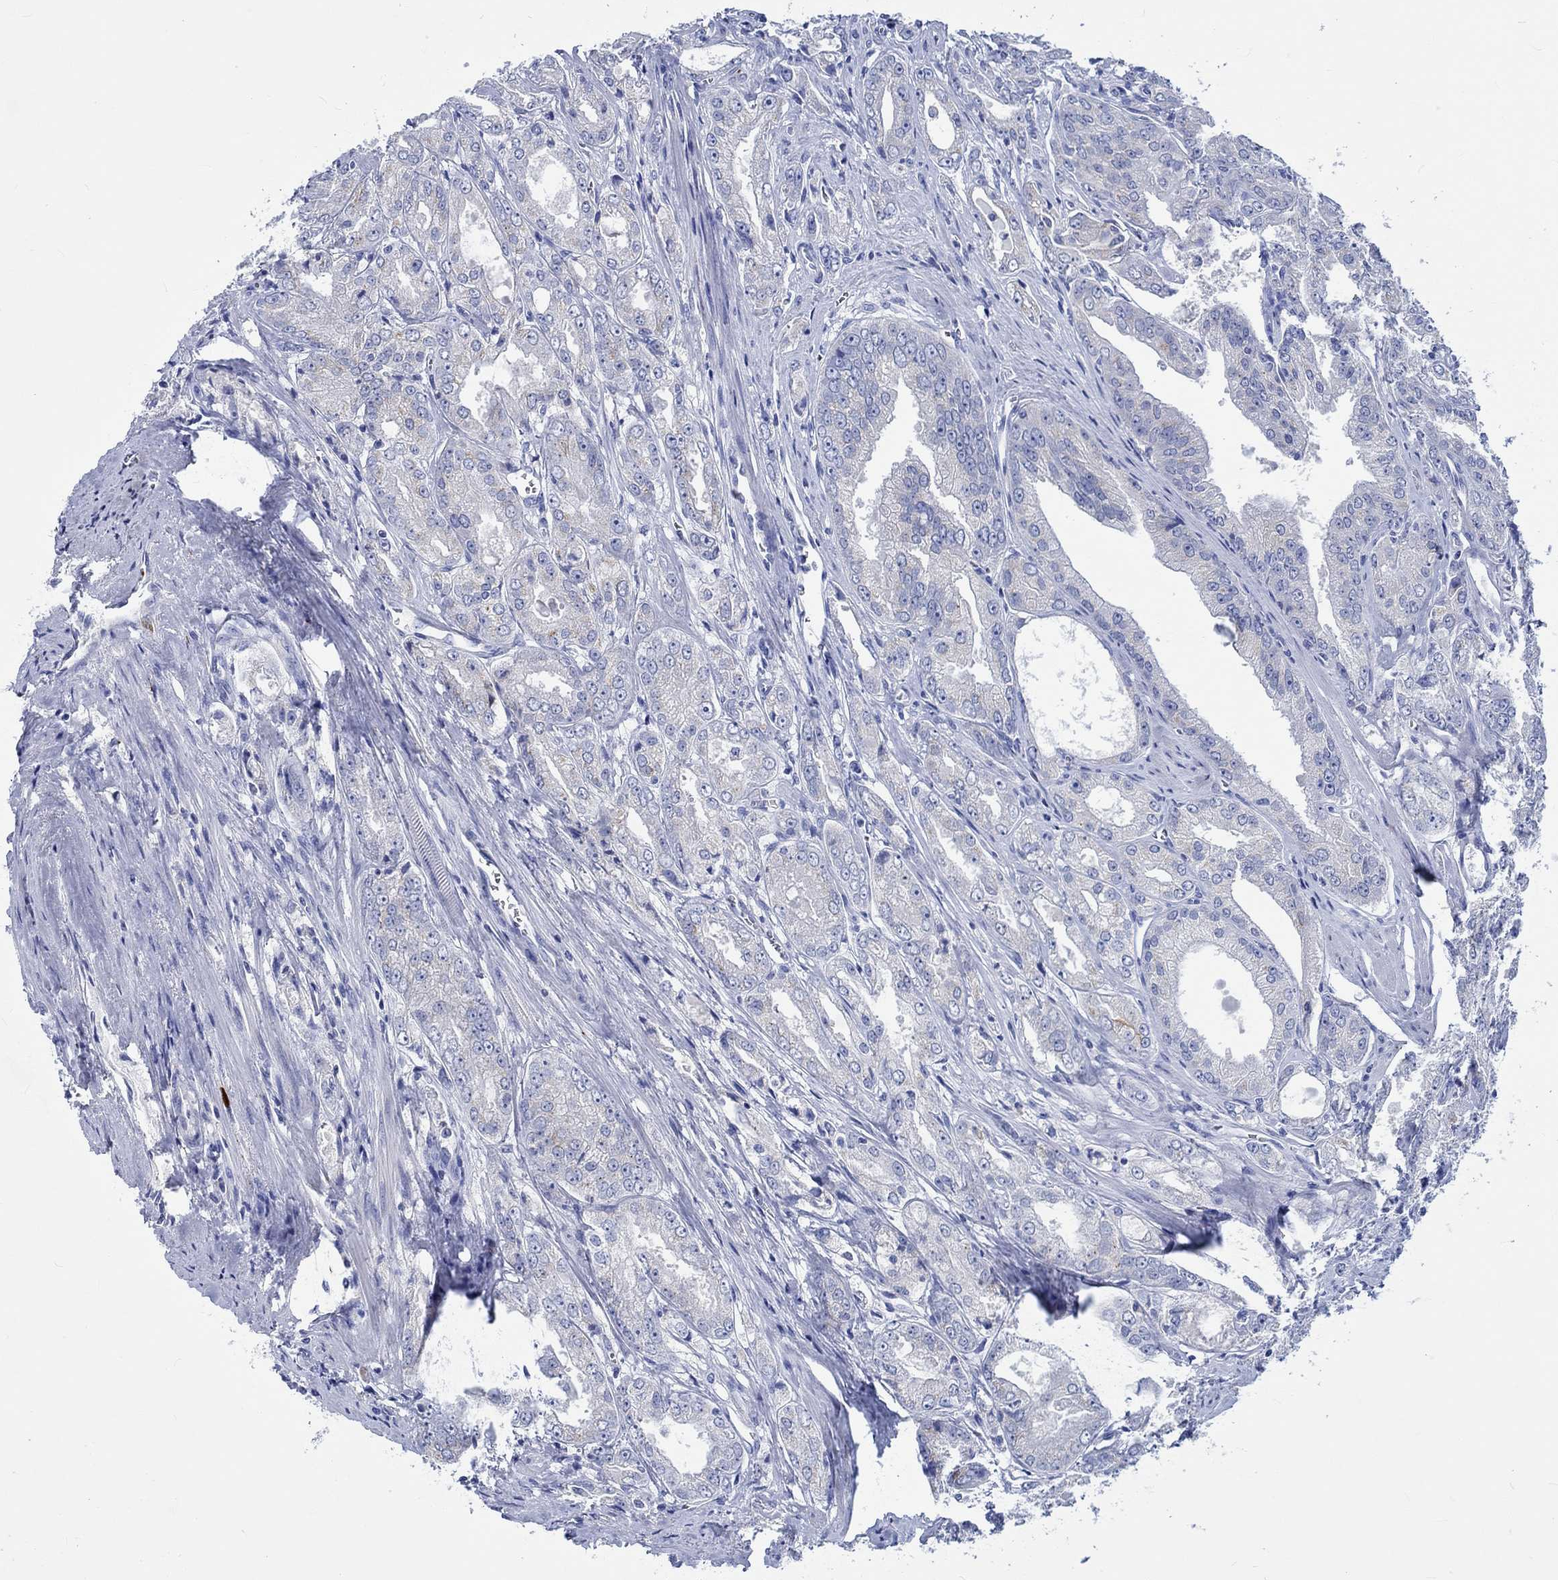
{"staining": {"intensity": "negative", "quantity": "none", "location": "none"}, "tissue": "prostate cancer", "cell_type": "Tumor cells", "image_type": "cancer", "snomed": [{"axis": "morphology", "description": "Adenocarcinoma, NOS"}, {"axis": "morphology", "description": "Adenocarcinoma, High grade"}, {"axis": "topography", "description": "Prostate"}], "caption": "Immunohistochemical staining of human adenocarcinoma (prostate) shows no significant staining in tumor cells.", "gene": "PTPRN2", "patient": {"sex": "male", "age": 70}}